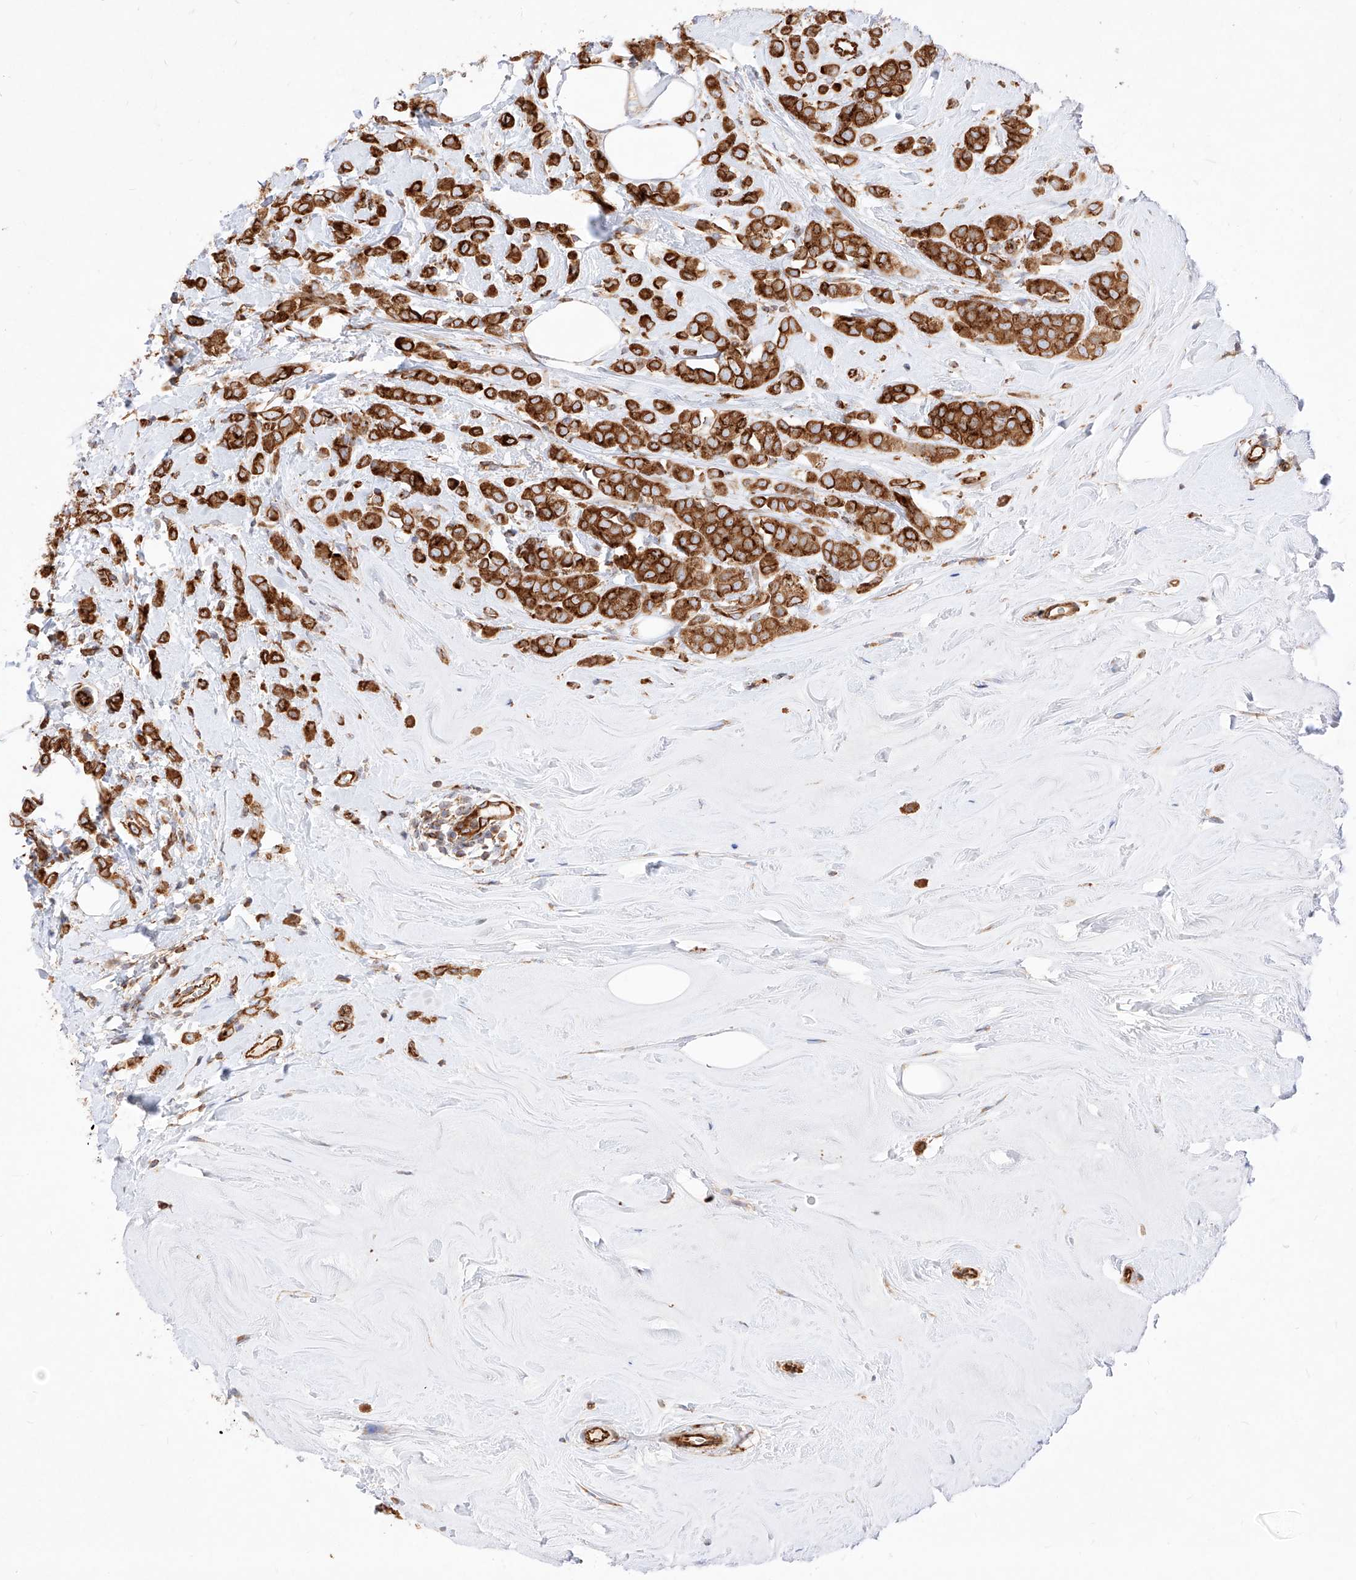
{"staining": {"intensity": "strong", "quantity": ">75%", "location": "cytoplasmic/membranous"}, "tissue": "breast cancer", "cell_type": "Tumor cells", "image_type": "cancer", "snomed": [{"axis": "morphology", "description": "Lobular carcinoma"}, {"axis": "topography", "description": "Breast"}], "caption": "A high amount of strong cytoplasmic/membranous positivity is present in about >75% of tumor cells in breast cancer (lobular carcinoma) tissue. The staining is performed using DAB (3,3'-diaminobenzidine) brown chromogen to label protein expression. The nuclei are counter-stained blue using hematoxylin.", "gene": "CSGALNACT2", "patient": {"sex": "female", "age": 47}}